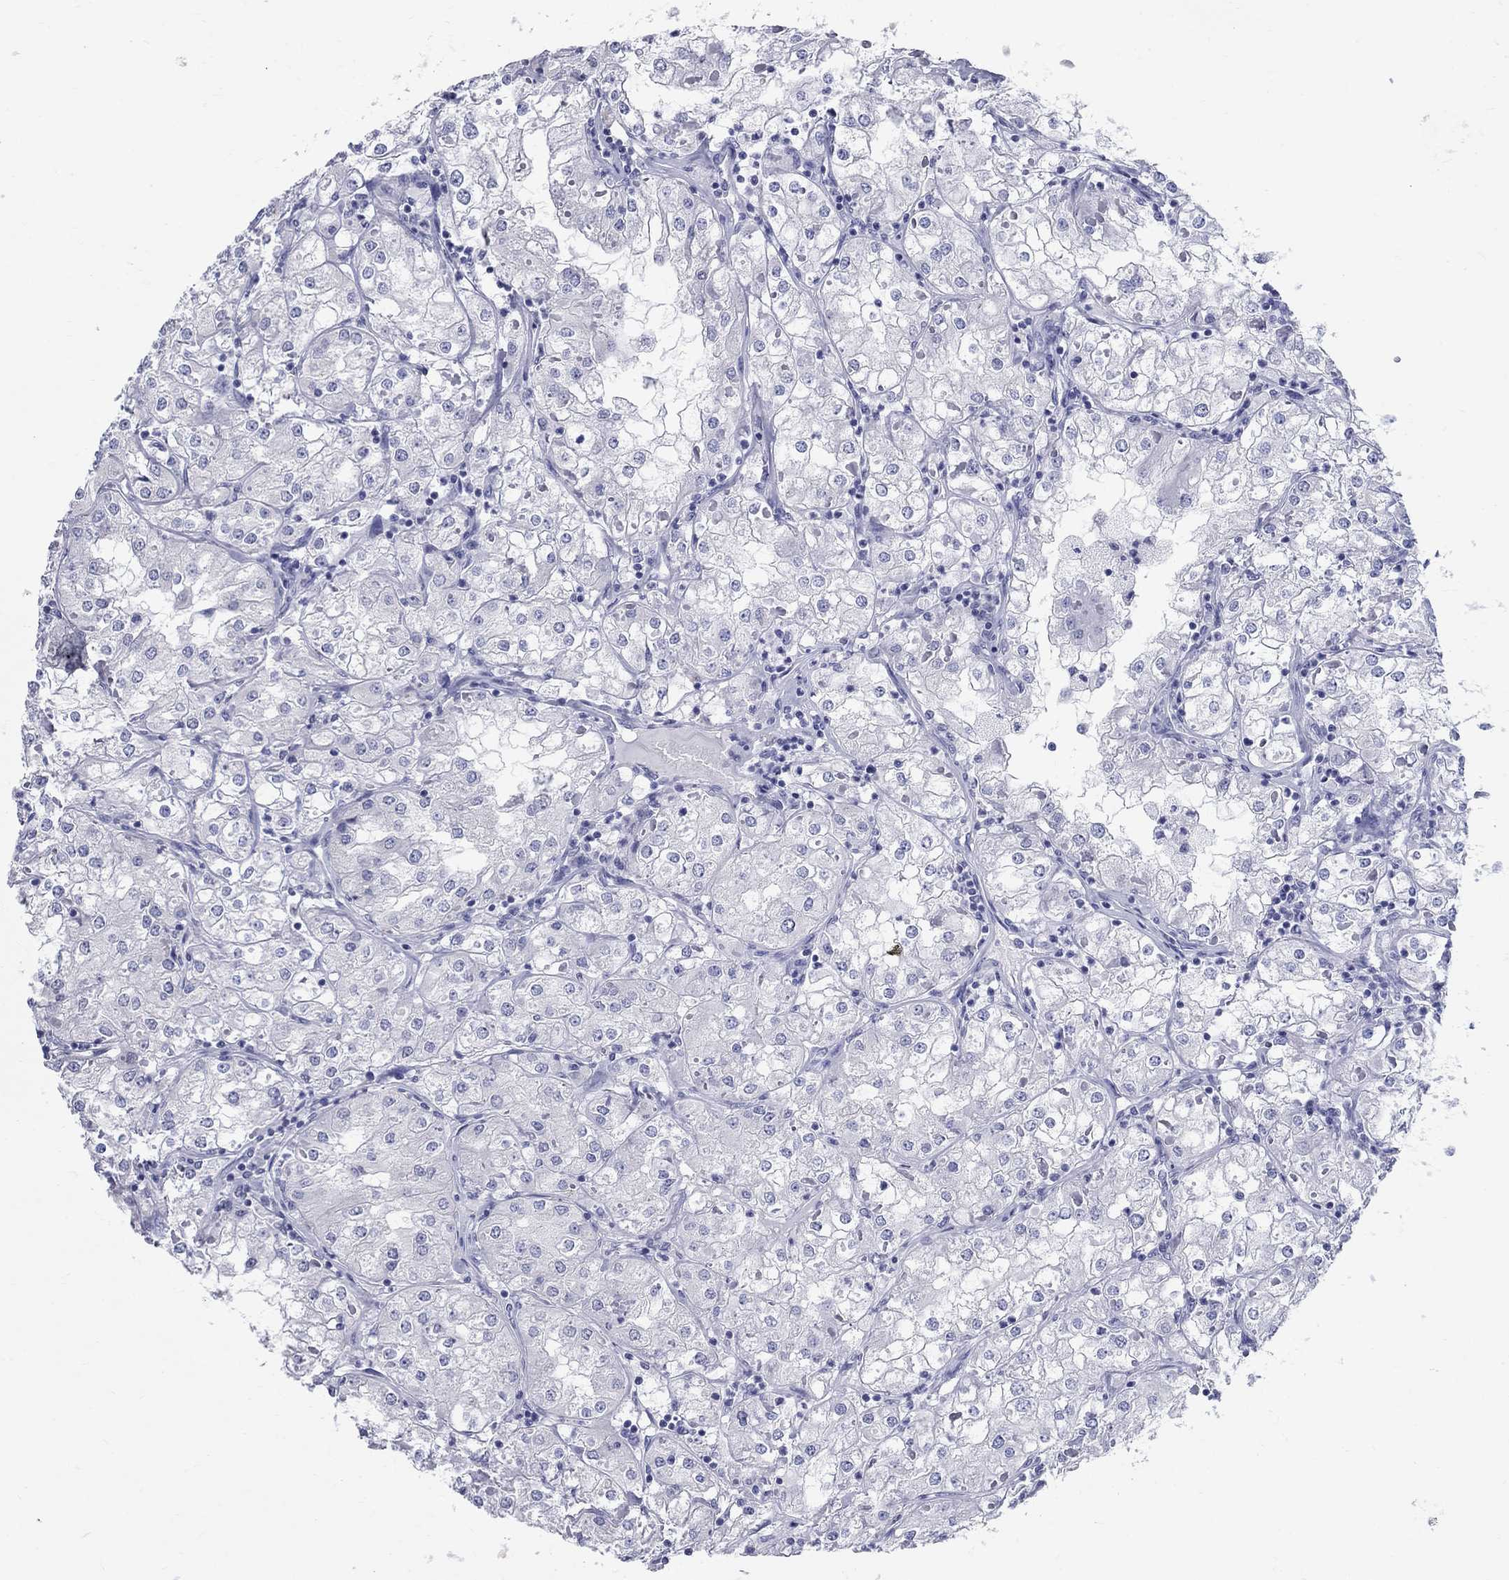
{"staining": {"intensity": "negative", "quantity": "none", "location": "none"}, "tissue": "renal cancer", "cell_type": "Tumor cells", "image_type": "cancer", "snomed": [{"axis": "morphology", "description": "Adenocarcinoma, NOS"}, {"axis": "topography", "description": "Kidney"}], "caption": "Immunohistochemistry (IHC) photomicrograph of neoplastic tissue: human renal adenocarcinoma stained with DAB displays no significant protein positivity in tumor cells.", "gene": "CEP43", "patient": {"sex": "male", "age": 77}}